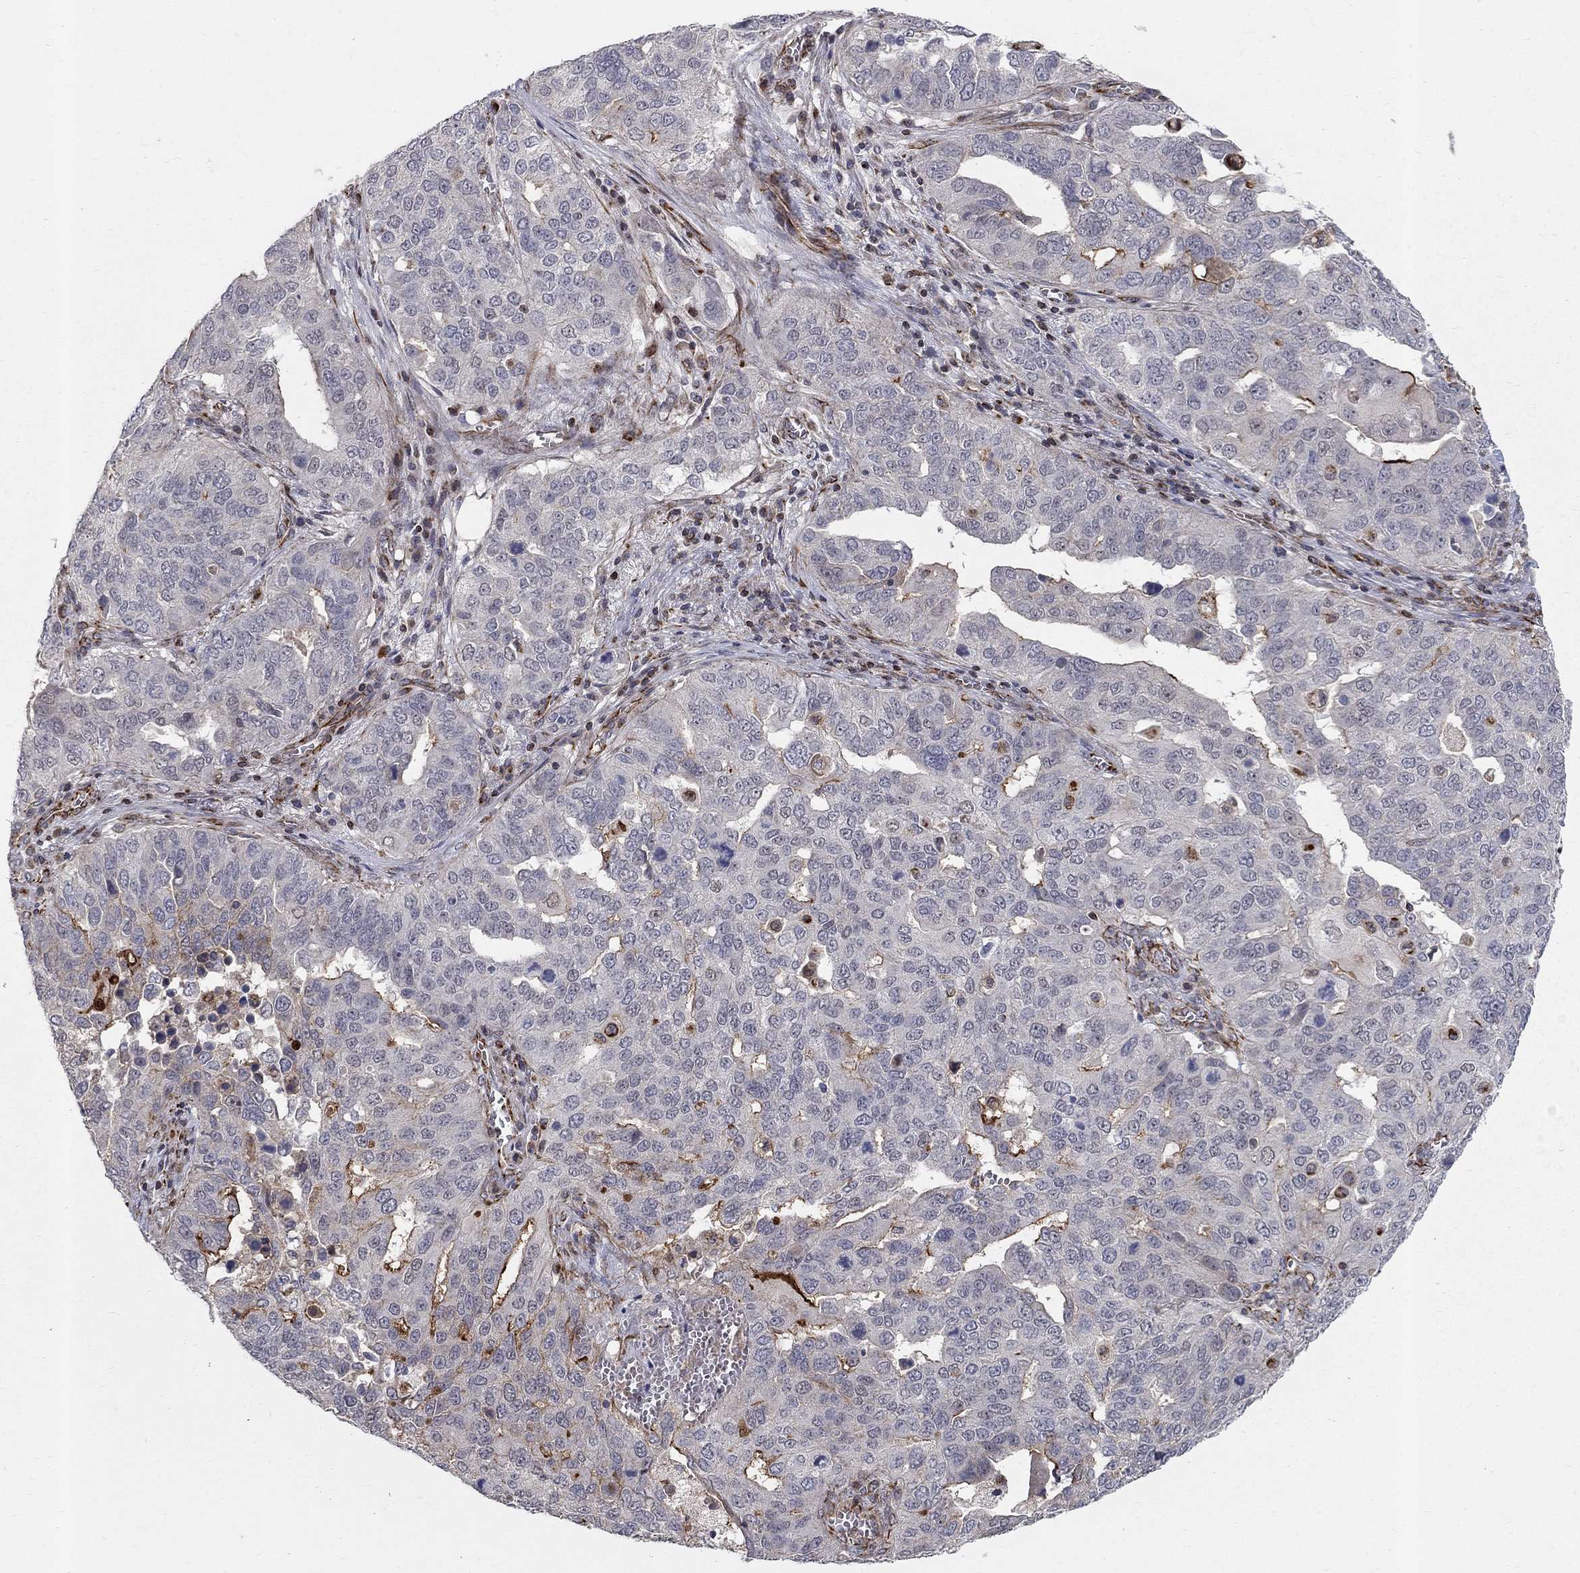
{"staining": {"intensity": "moderate", "quantity": "<25%", "location": "cytoplasmic/membranous"}, "tissue": "ovarian cancer", "cell_type": "Tumor cells", "image_type": "cancer", "snomed": [{"axis": "morphology", "description": "Carcinoma, endometroid"}, {"axis": "topography", "description": "Soft tissue"}, {"axis": "topography", "description": "Ovary"}], "caption": "Protein analysis of ovarian cancer (endometroid carcinoma) tissue demonstrates moderate cytoplasmic/membranous positivity in approximately <25% of tumor cells.", "gene": "MSRA", "patient": {"sex": "female", "age": 52}}